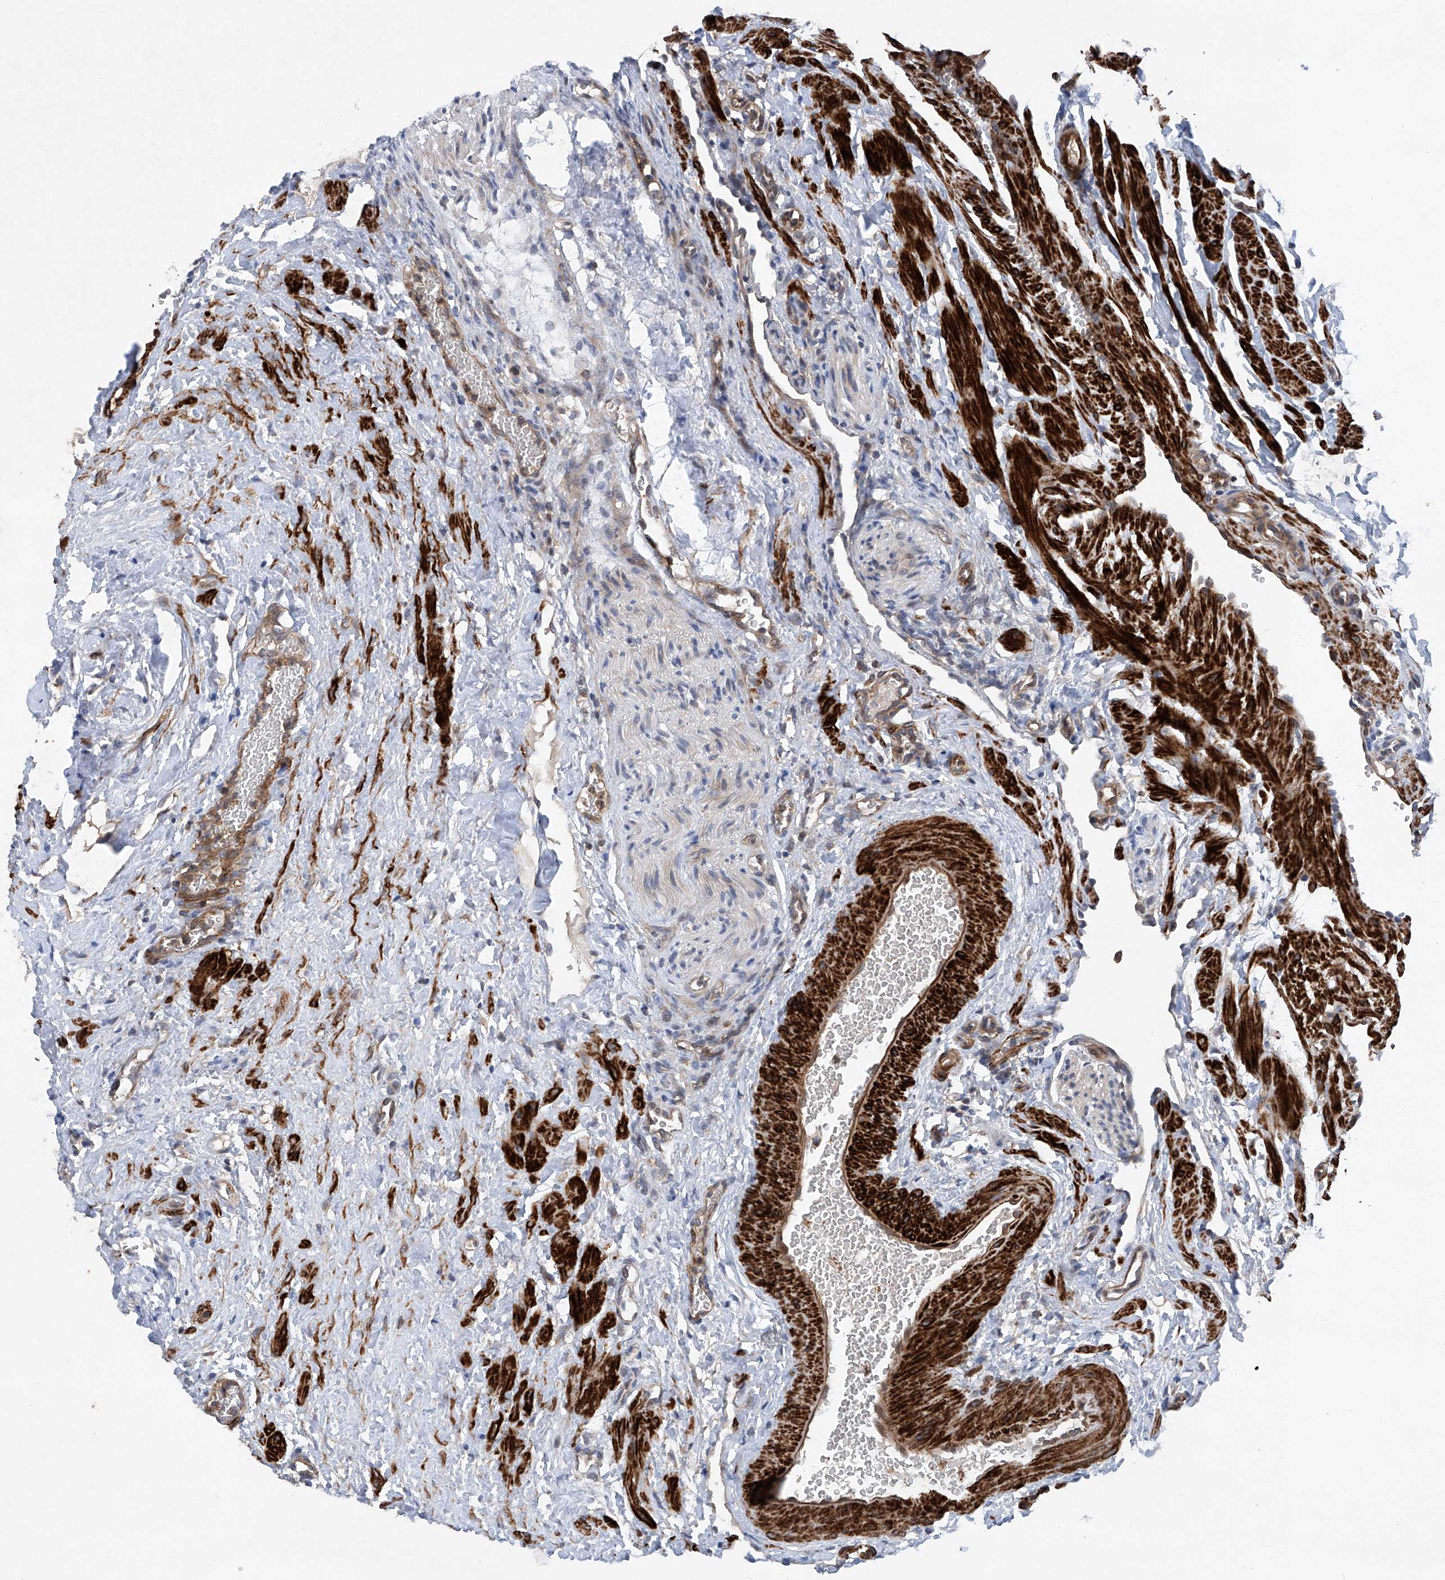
{"staining": {"intensity": "moderate", "quantity": ">75%", "location": "cytoplasmic/membranous"}, "tissue": "ovary", "cell_type": "Follicle cells", "image_type": "normal", "snomed": [{"axis": "morphology", "description": "Normal tissue, NOS"}, {"axis": "morphology", "description": "Cyst, NOS"}, {"axis": "topography", "description": "Ovary"}], "caption": "Benign ovary was stained to show a protein in brown. There is medium levels of moderate cytoplasmic/membranous expression in approximately >75% of follicle cells. Nuclei are stained in blue.", "gene": "NT5C3A", "patient": {"sex": "female", "age": 33}}